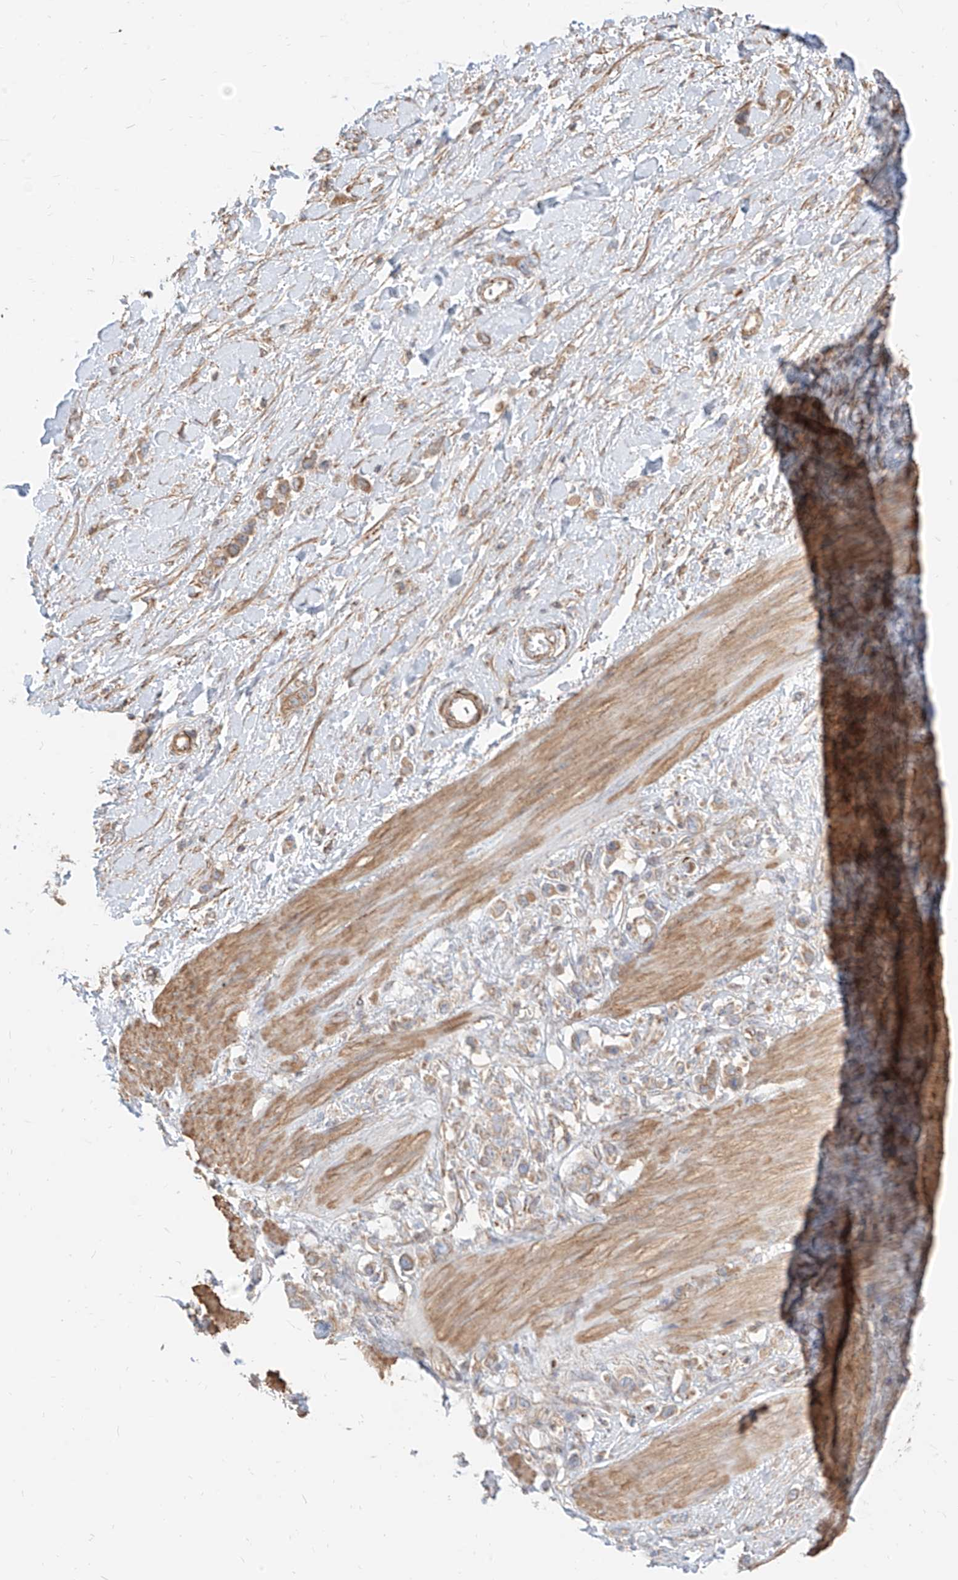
{"staining": {"intensity": "moderate", "quantity": ">75%", "location": "cytoplasmic/membranous"}, "tissue": "stomach cancer", "cell_type": "Tumor cells", "image_type": "cancer", "snomed": [{"axis": "morphology", "description": "Normal tissue, NOS"}, {"axis": "morphology", "description": "Adenocarcinoma, NOS"}, {"axis": "topography", "description": "Stomach, upper"}, {"axis": "topography", "description": "Stomach"}], "caption": "The image exhibits staining of stomach cancer, revealing moderate cytoplasmic/membranous protein positivity (brown color) within tumor cells.", "gene": "PLCL1", "patient": {"sex": "female", "age": 65}}